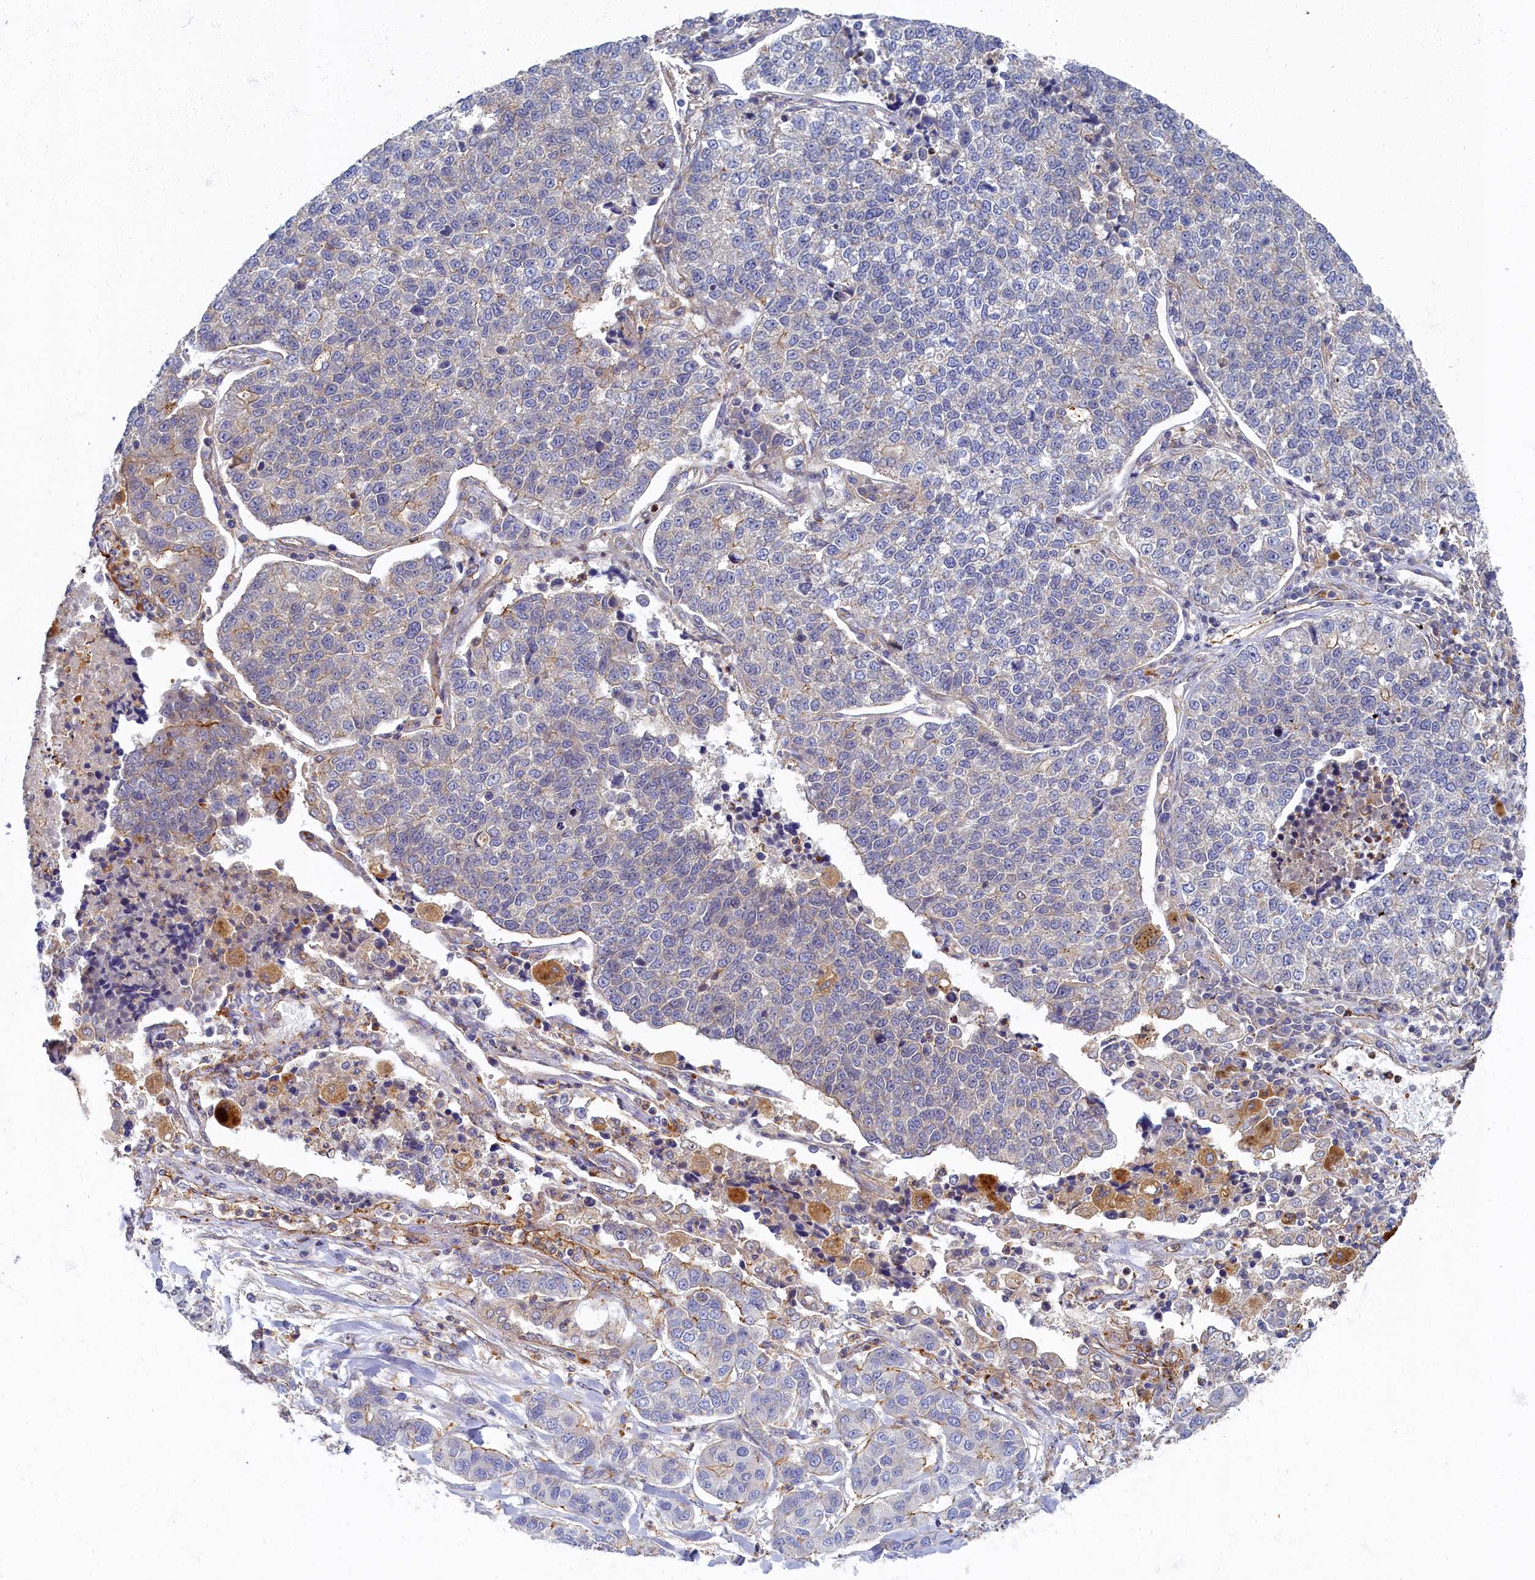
{"staining": {"intensity": "weak", "quantity": "<25%", "location": "cytoplasmic/membranous"}, "tissue": "lung cancer", "cell_type": "Tumor cells", "image_type": "cancer", "snomed": [{"axis": "morphology", "description": "Adenocarcinoma, NOS"}, {"axis": "topography", "description": "Lung"}], "caption": "High power microscopy photomicrograph of an IHC micrograph of lung adenocarcinoma, revealing no significant expression in tumor cells.", "gene": "PSMG2", "patient": {"sex": "male", "age": 49}}